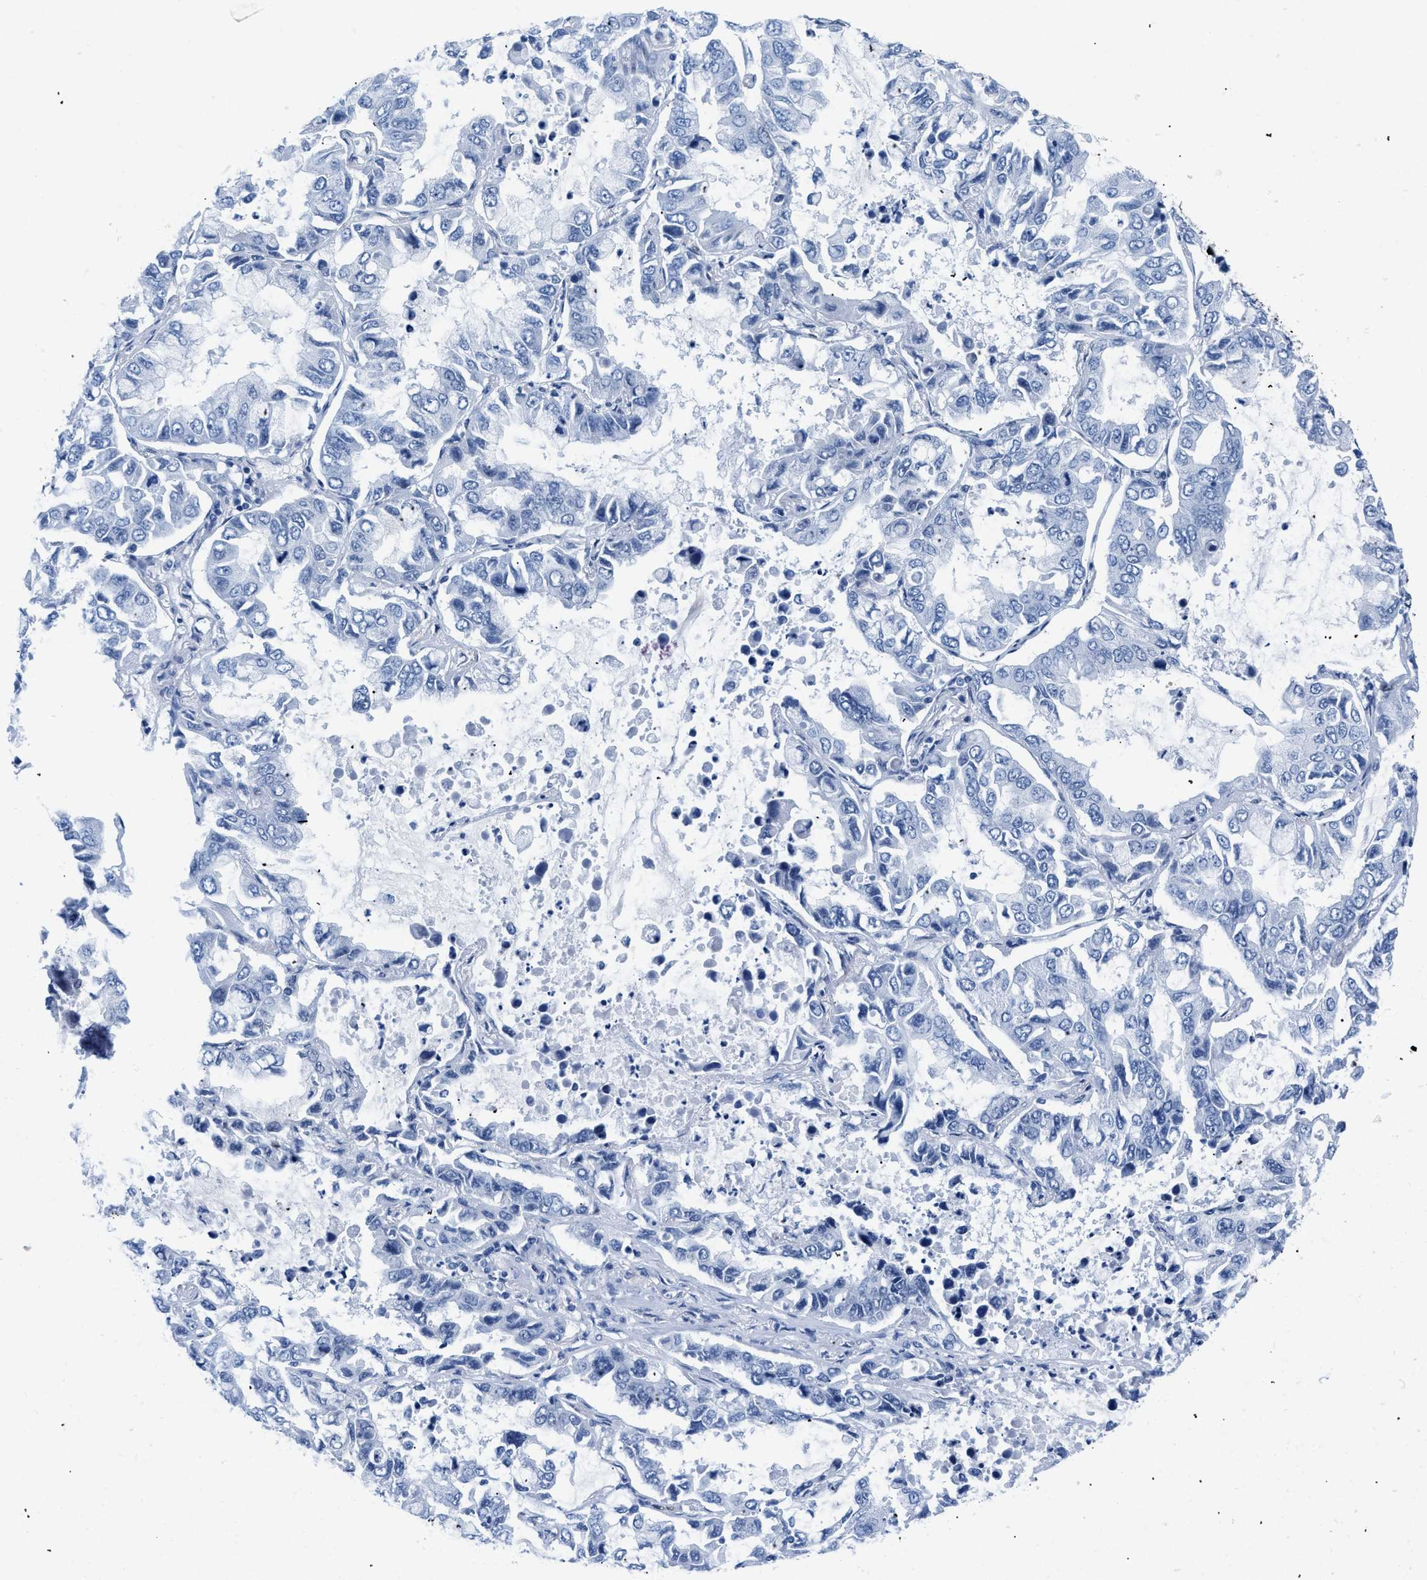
{"staining": {"intensity": "negative", "quantity": "none", "location": "none"}, "tissue": "lung cancer", "cell_type": "Tumor cells", "image_type": "cancer", "snomed": [{"axis": "morphology", "description": "Adenocarcinoma, NOS"}, {"axis": "topography", "description": "Lung"}], "caption": "High magnification brightfield microscopy of lung cancer stained with DAB (brown) and counterstained with hematoxylin (blue): tumor cells show no significant staining. Nuclei are stained in blue.", "gene": "CTBP1", "patient": {"sex": "male", "age": 64}}